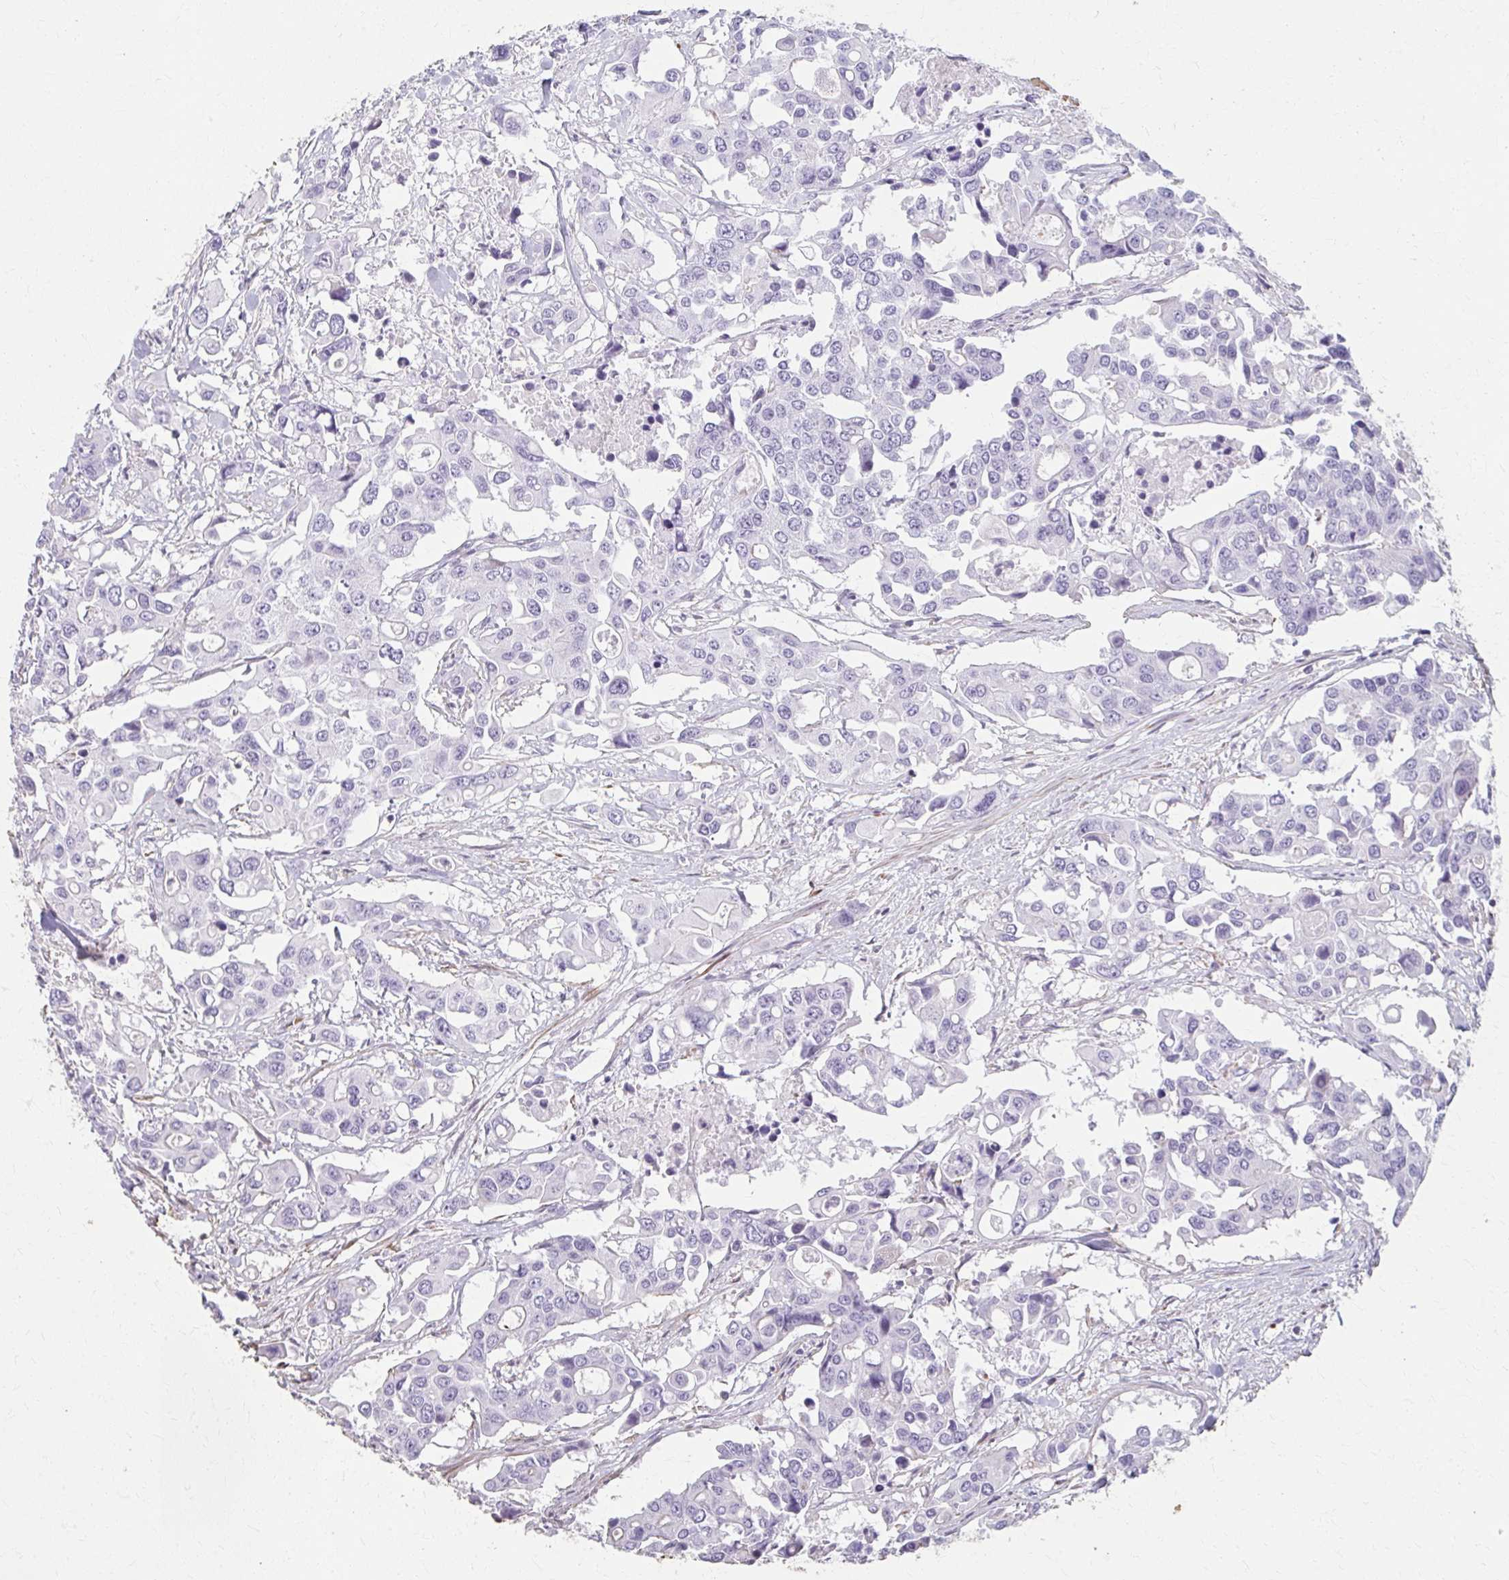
{"staining": {"intensity": "negative", "quantity": "none", "location": "none"}, "tissue": "colorectal cancer", "cell_type": "Tumor cells", "image_type": "cancer", "snomed": [{"axis": "morphology", "description": "Adenocarcinoma, NOS"}, {"axis": "topography", "description": "Colon"}], "caption": "IHC image of neoplastic tissue: adenocarcinoma (colorectal) stained with DAB demonstrates no significant protein positivity in tumor cells.", "gene": "TENM4", "patient": {"sex": "male", "age": 77}}